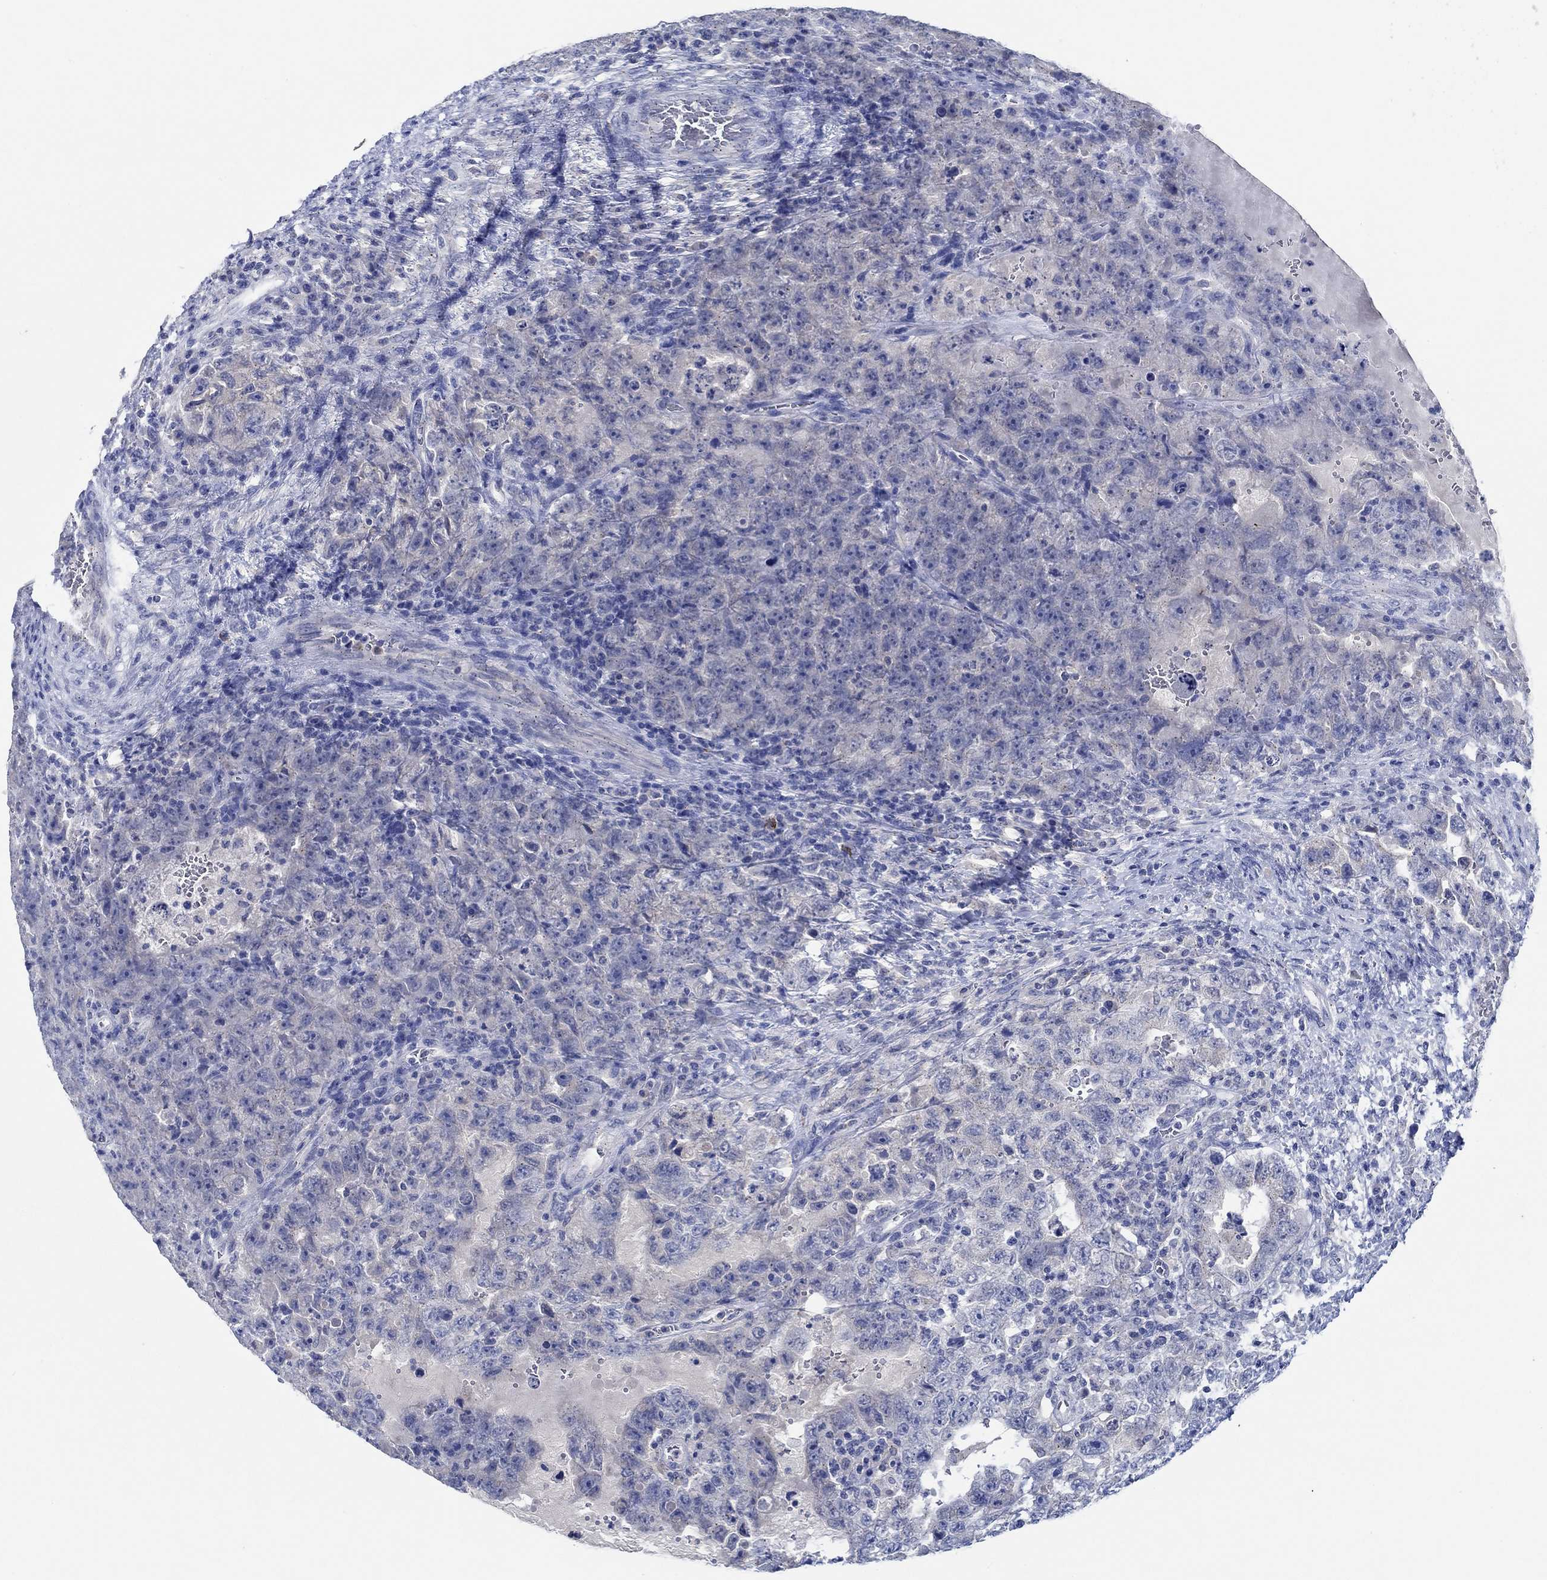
{"staining": {"intensity": "negative", "quantity": "none", "location": "none"}, "tissue": "testis cancer", "cell_type": "Tumor cells", "image_type": "cancer", "snomed": [{"axis": "morphology", "description": "Carcinoma, Embryonal, NOS"}, {"axis": "topography", "description": "Testis"}], "caption": "IHC histopathology image of human embryonal carcinoma (testis) stained for a protein (brown), which exhibits no expression in tumor cells.", "gene": "CPM", "patient": {"sex": "male", "age": 26}}